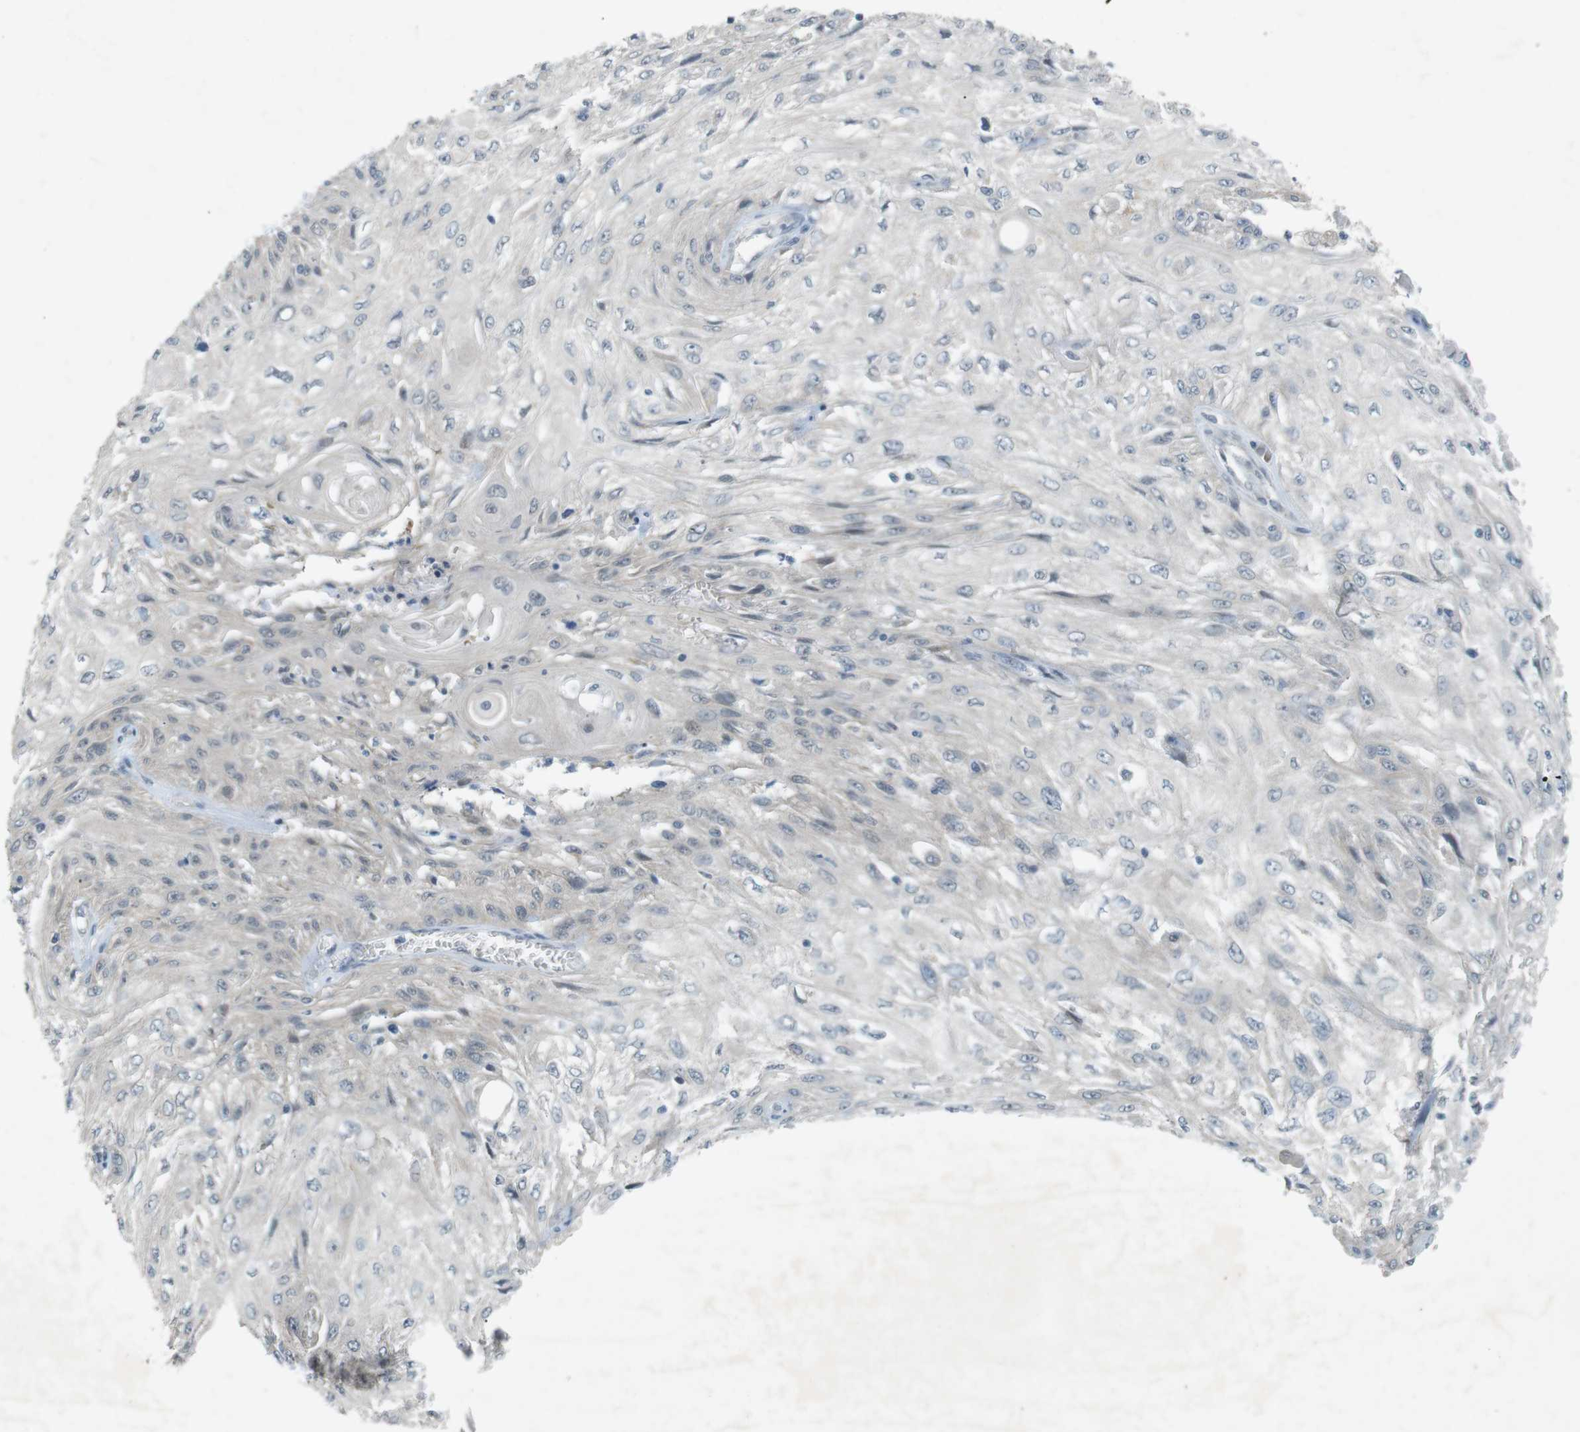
{"staining": {"intensity": "negative", "quantity": "none", "location": "none"}, "tissue": "skin cancer", "cell_type": "Tumor cells", "image_type": "cancer", "snomed": [{"axis": "morphology", "description": "Squamous cell carcinoma, NOS"}, {"axis": "topography", "description": "Skin"}], "caption": "This is a photomicrograph of immunohistochemistry (IHC) staining of skin cancer (squamous cell carcinoma), which shows no positivity in tumor cells.", "gene": "RTN3", "patient": {"sex": "male", "age": 75}}